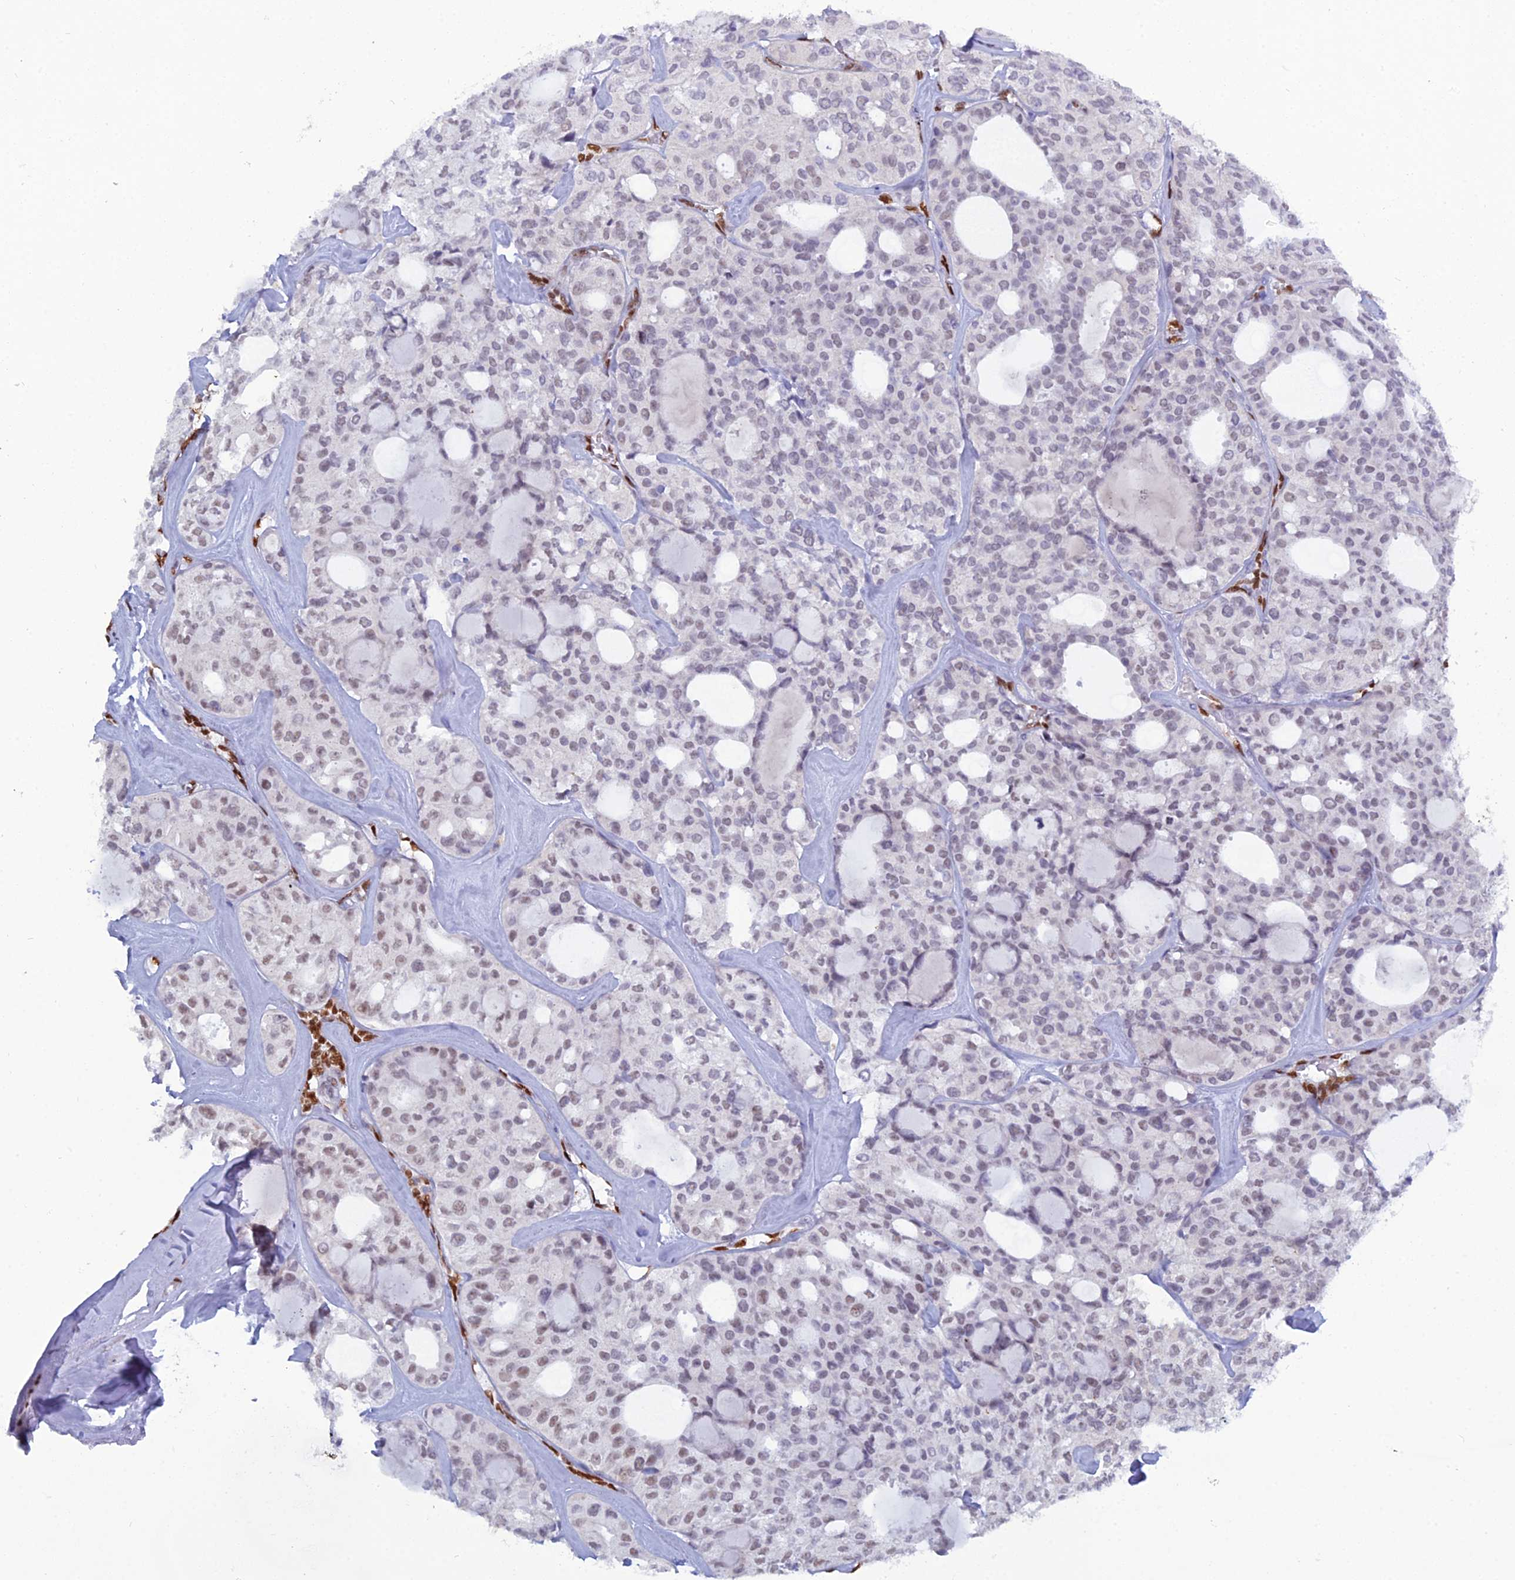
{"staining": {"intensity": "weak", "quantity": "<25%", "location": "nuclear"}, "tissue": "thyroid cancer", "cell_type": "Tumor cells", "image_type": "cancer", "snomed": [{"axis": "morphology", "description": "Follicular adenoma carcinoma, NOS"}, {"axis": "topography", "description": "Thyroid gland"}], "caption": "Immunohistochemistry (IHC) photomicrograph of neoplastic tissue: human thyroid cancer (follicular adenoma carcinoma) stained with DAB displays no significant protein expression in tumor cells.", "gene": "NOL4L", "patient": {"sex": "male", "age": 75}}